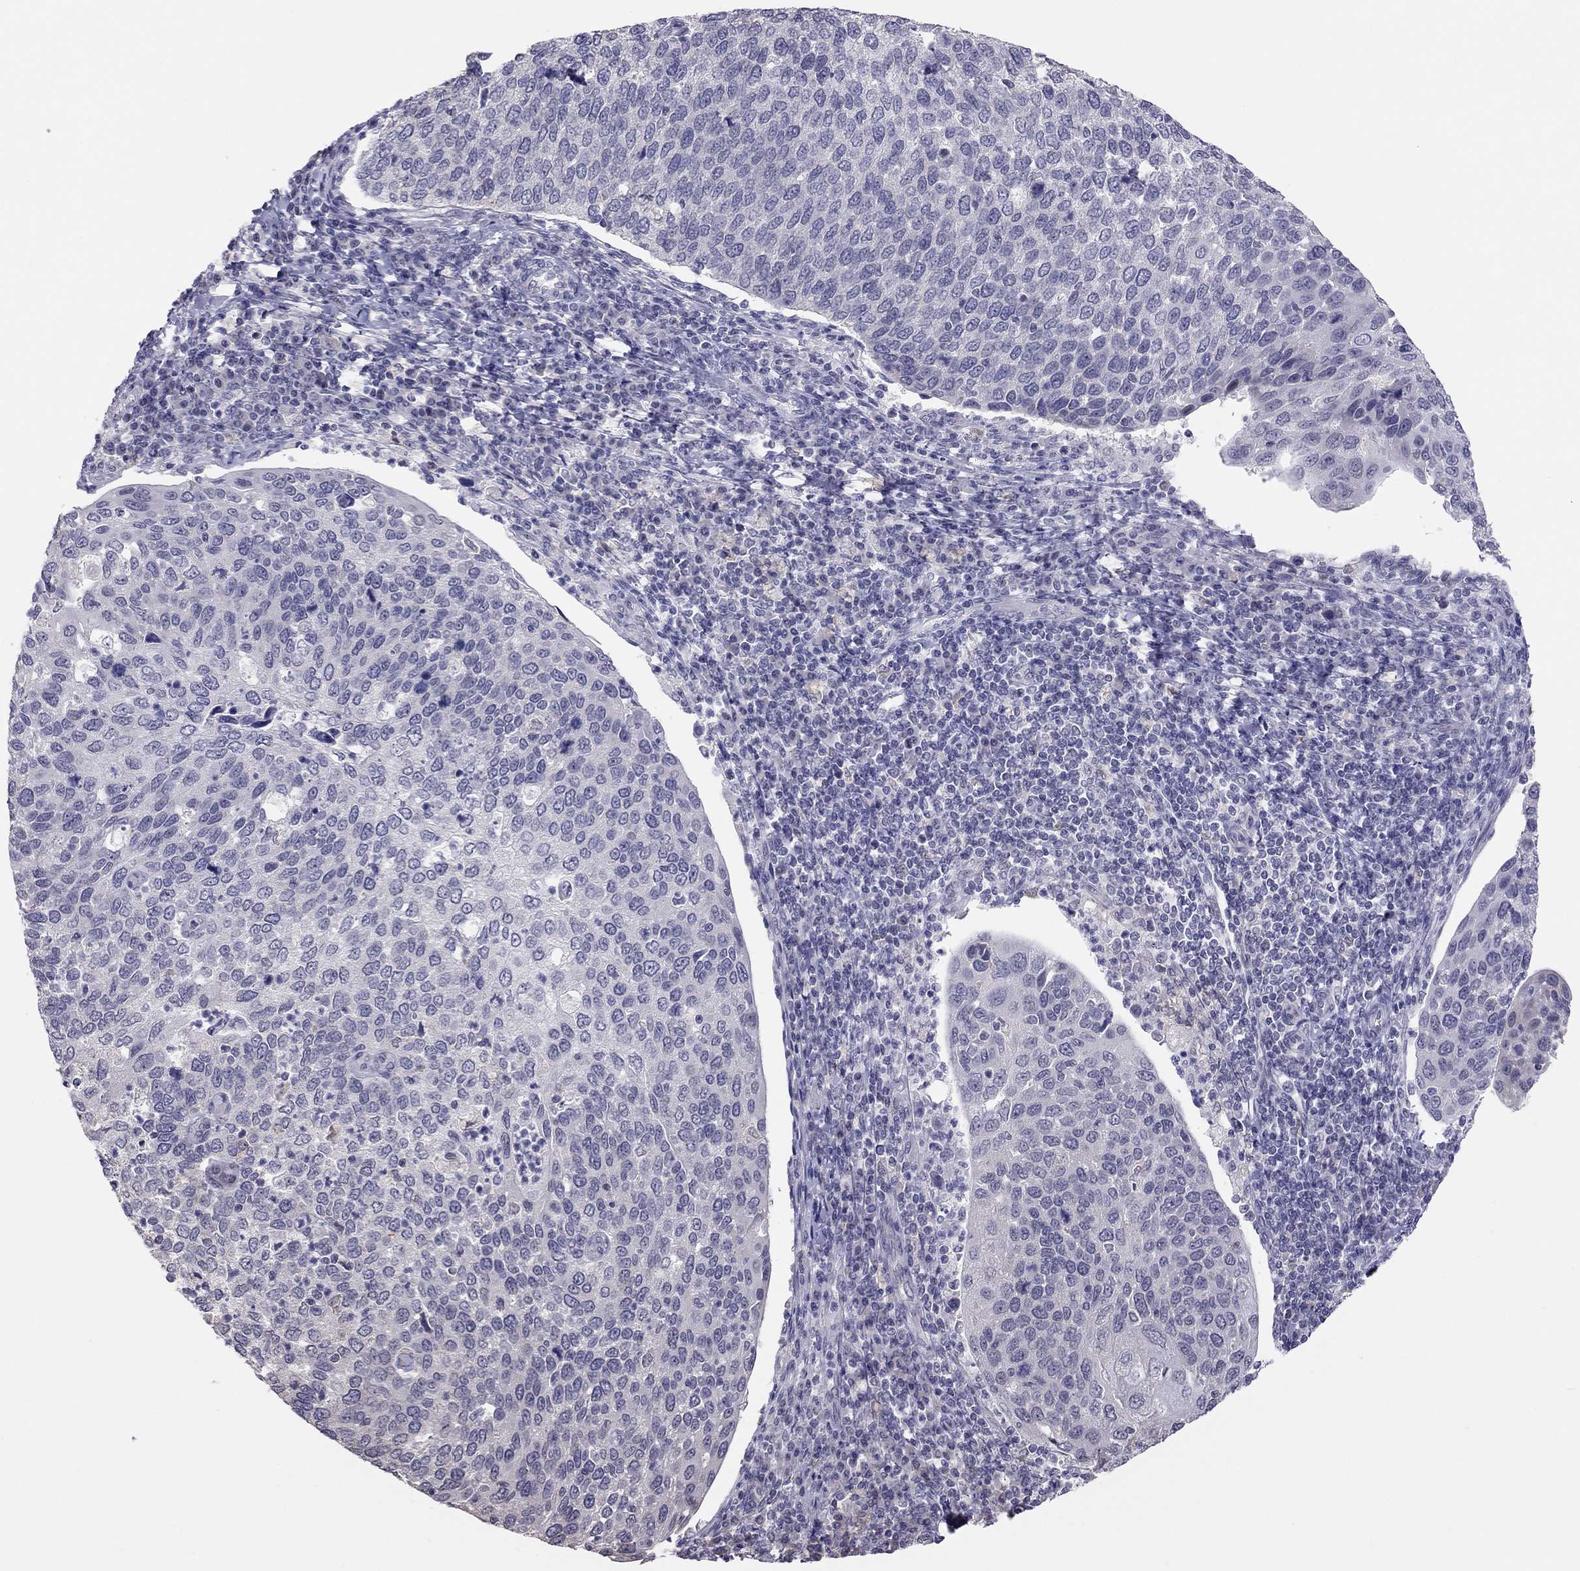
{"staining": {"intensity": "negative", "quantity": "none", "location": "none"}, "tissue": "cervical cancer", "cell_type": "Tumor cells", "image_type": "cancer", "snomed": [{"axis": "morphology", "description": "Squamous cell carcinoma, NOS"}, {"axis": "topography", "description": "Cervix"}], "caption": "Immunohistochemistry (IHC) of cervical cancer (squamous cell carcinoma) shows no staining in tumor cells.", "gene": "HSF2BP", "patient": {"sex": "female", "age": 54}}